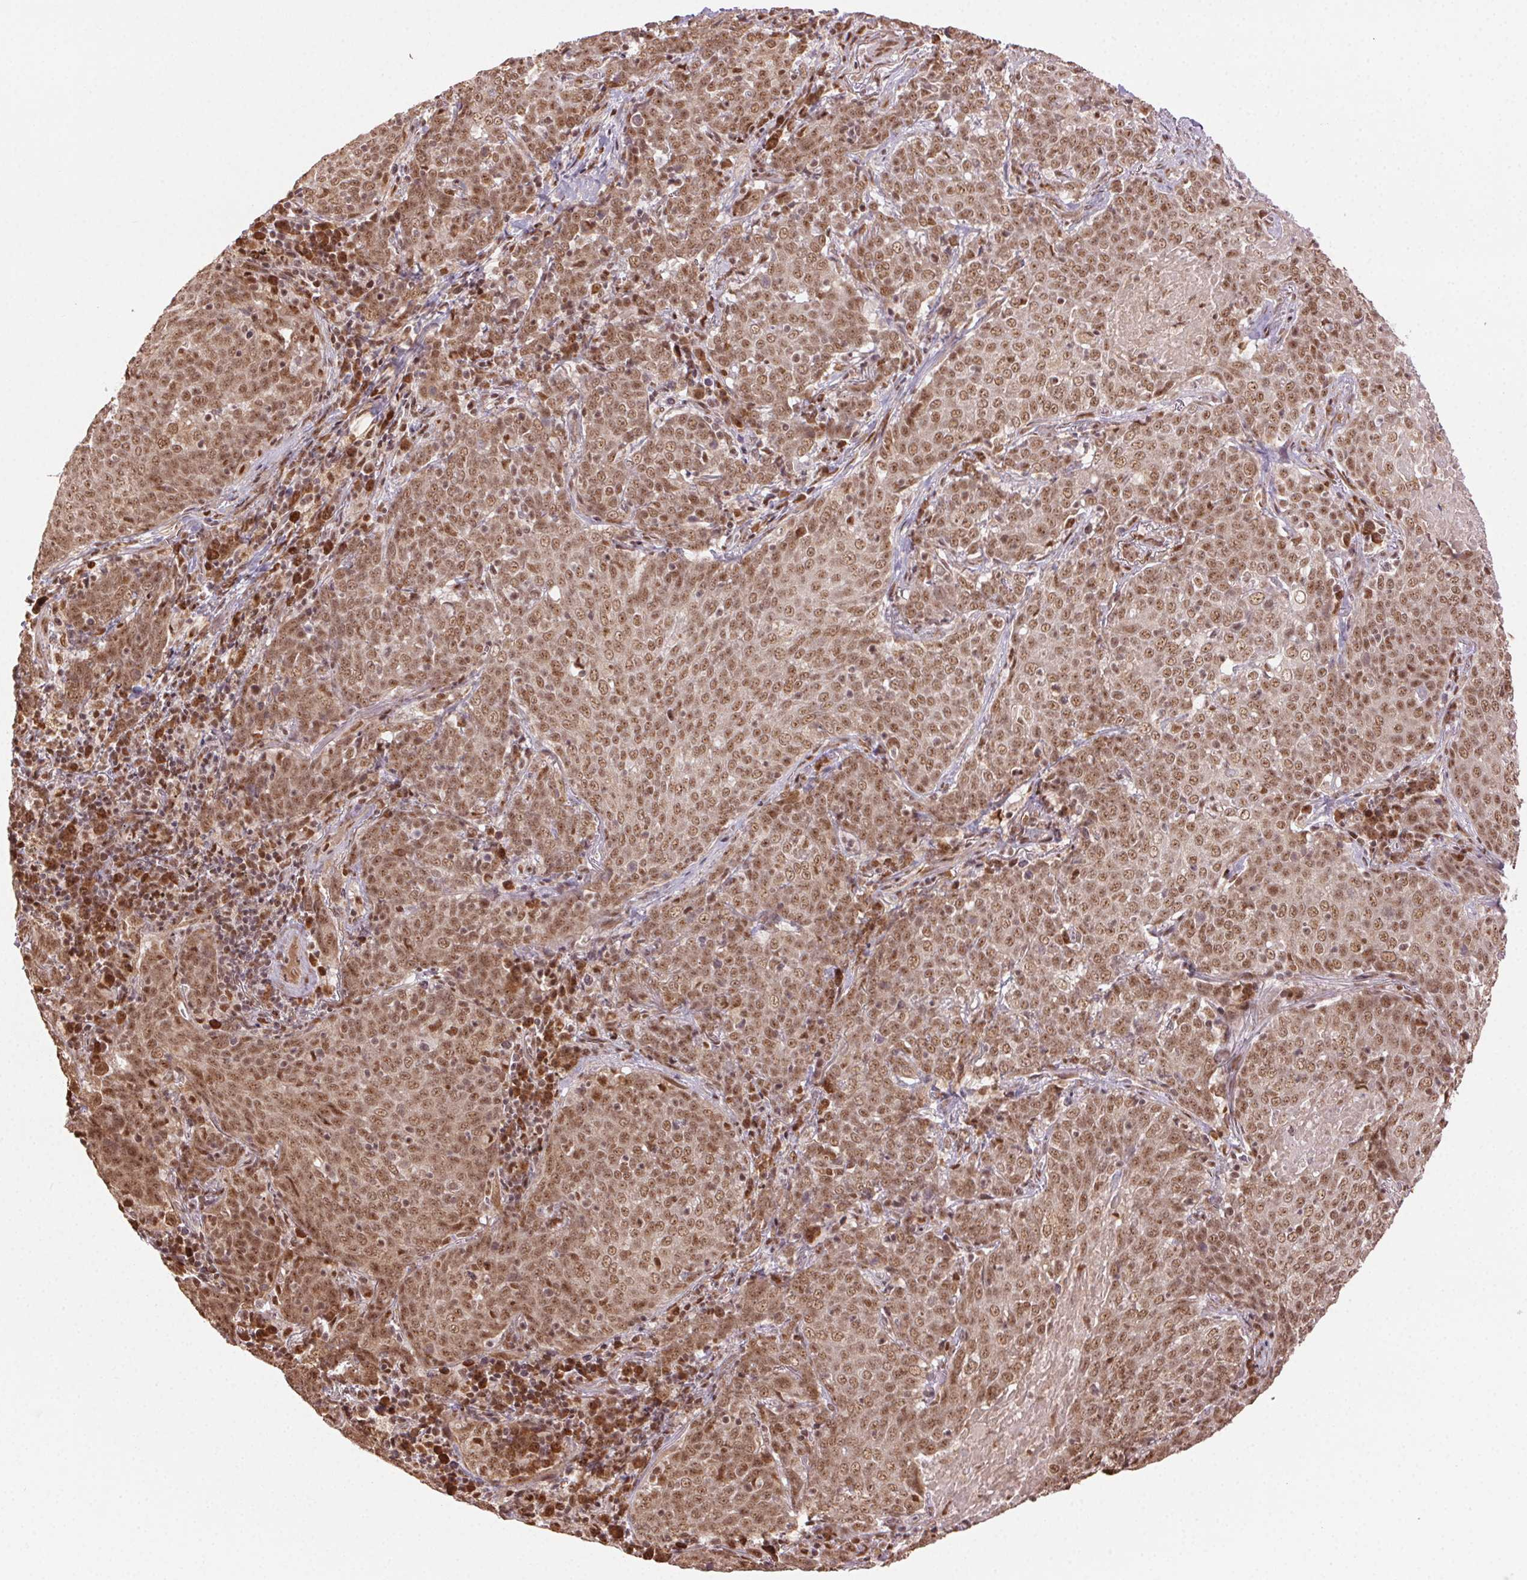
{"staining": {"intensity": "moderate", "quantity": ">75%", "location": "nuclear"}, "tissue": "lung cancer", "cell_type": "Tumor cells", "image_type": "cancer", "snomed": [{"axis": "morphology", "description": "Squamous cell carcinoma, NOS"}, {"axis": "topography", "description": "Lung"}], "caption": "IHC staining of lung cancer (squamous cell carcinoma), which reveals medium levels of moderate nuclear positivity in about >75% of tumor cells indicating moderate nuclear protein expression. The staining was performed using DAB (3,3'-diaminobenzidine) (brown) for protein detection and nuclei were counterstained in hematoxylin (blue).", "gene": "TREML4", "patient": {"sex": "male", "age": 82}}